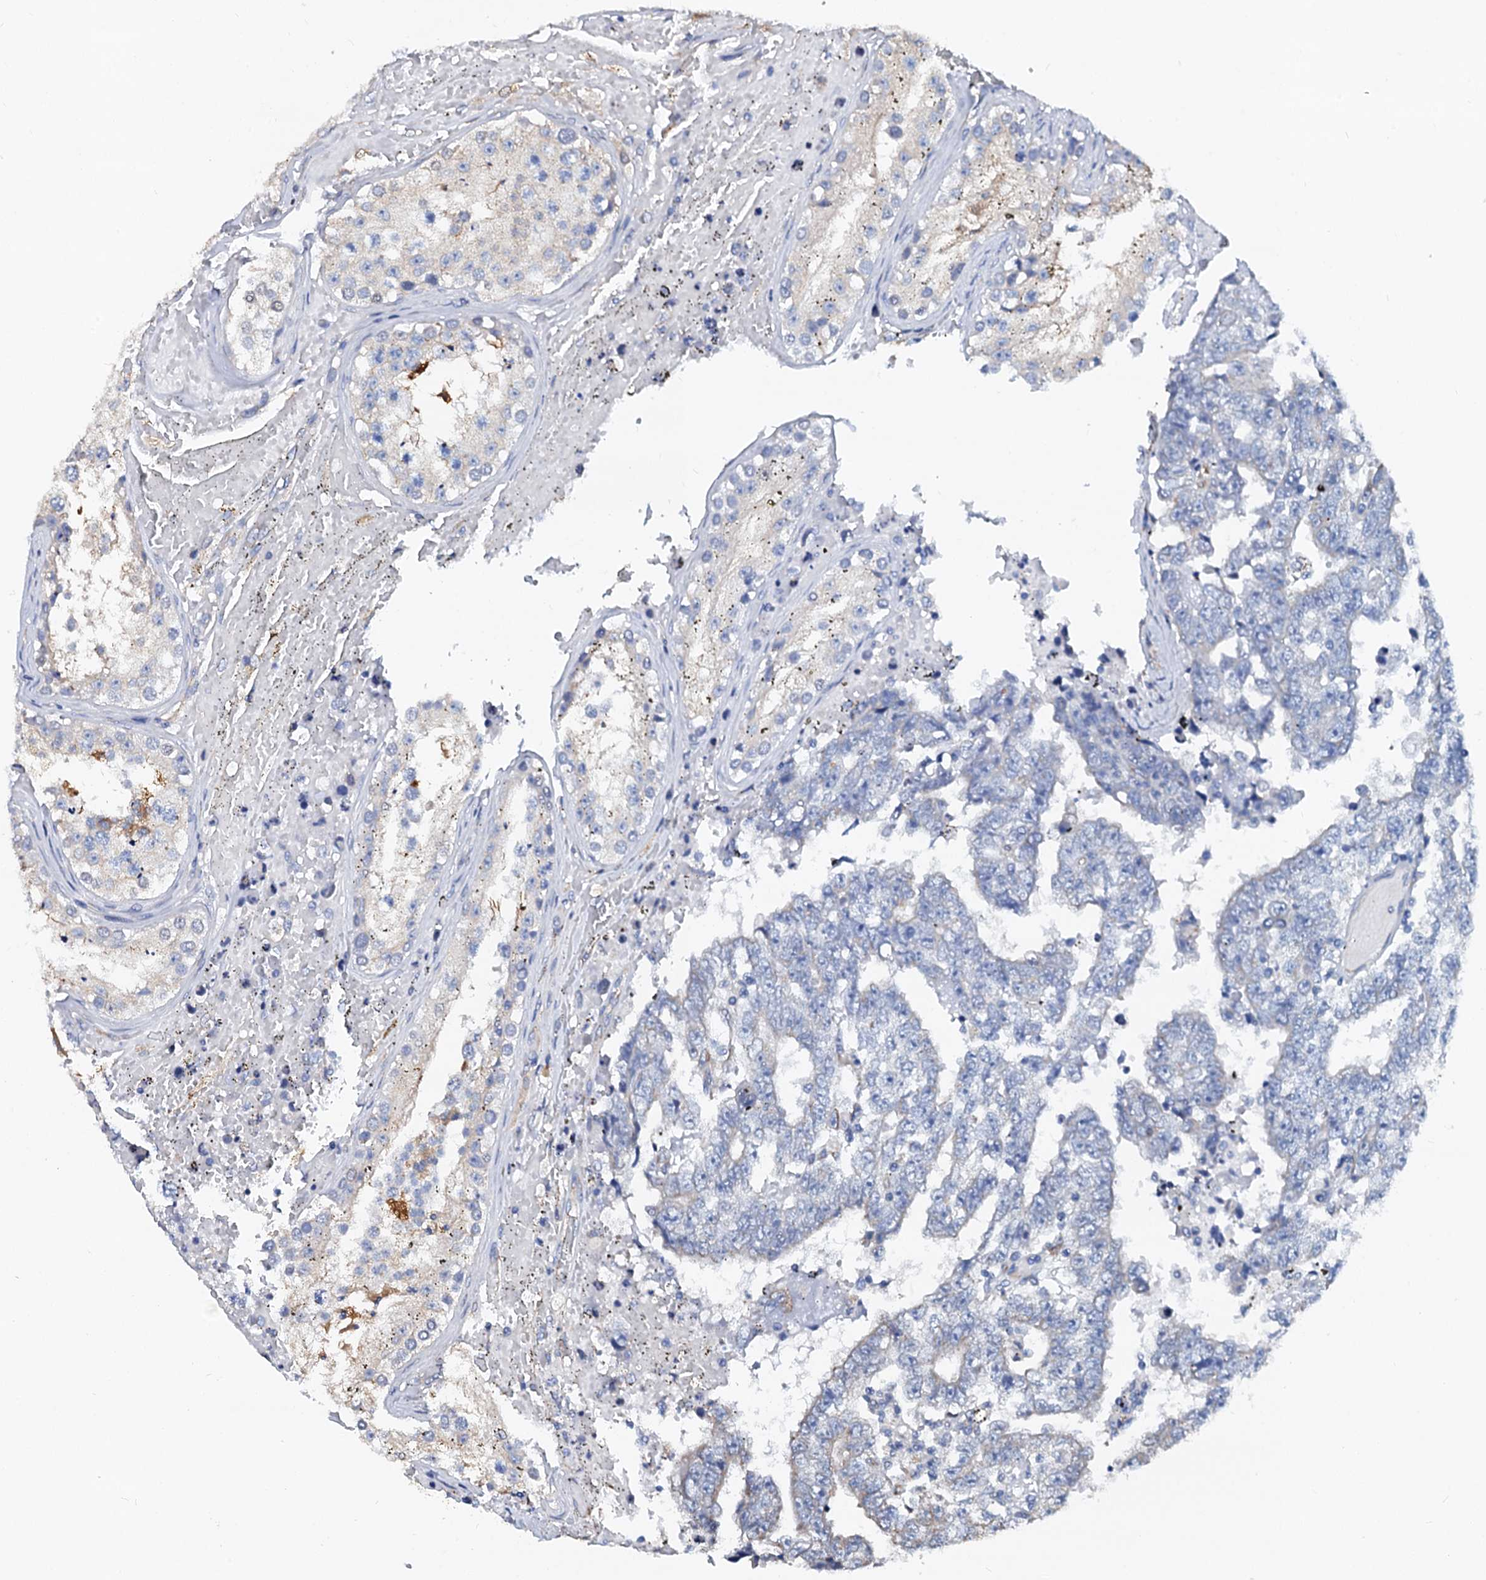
{"staining": {"intensity": "negative", "quantity": "none", "location": "none"}, "tissue": "testis cancer", "cell_type": "Tumor cells", "image_type": "cancer", "snomed": [{"axis": "morphology", "description": "Carcinoma, Embryonal, NOS"}, {"axis": "topography", "description": "Testis"}], "caption": "A high-resolution micrograph shows IHC staining of testis cancer, which shows no significant staining in tumor cells.", "gene": "AKAP3", "patient": {"sex": "male", "age": 25}}